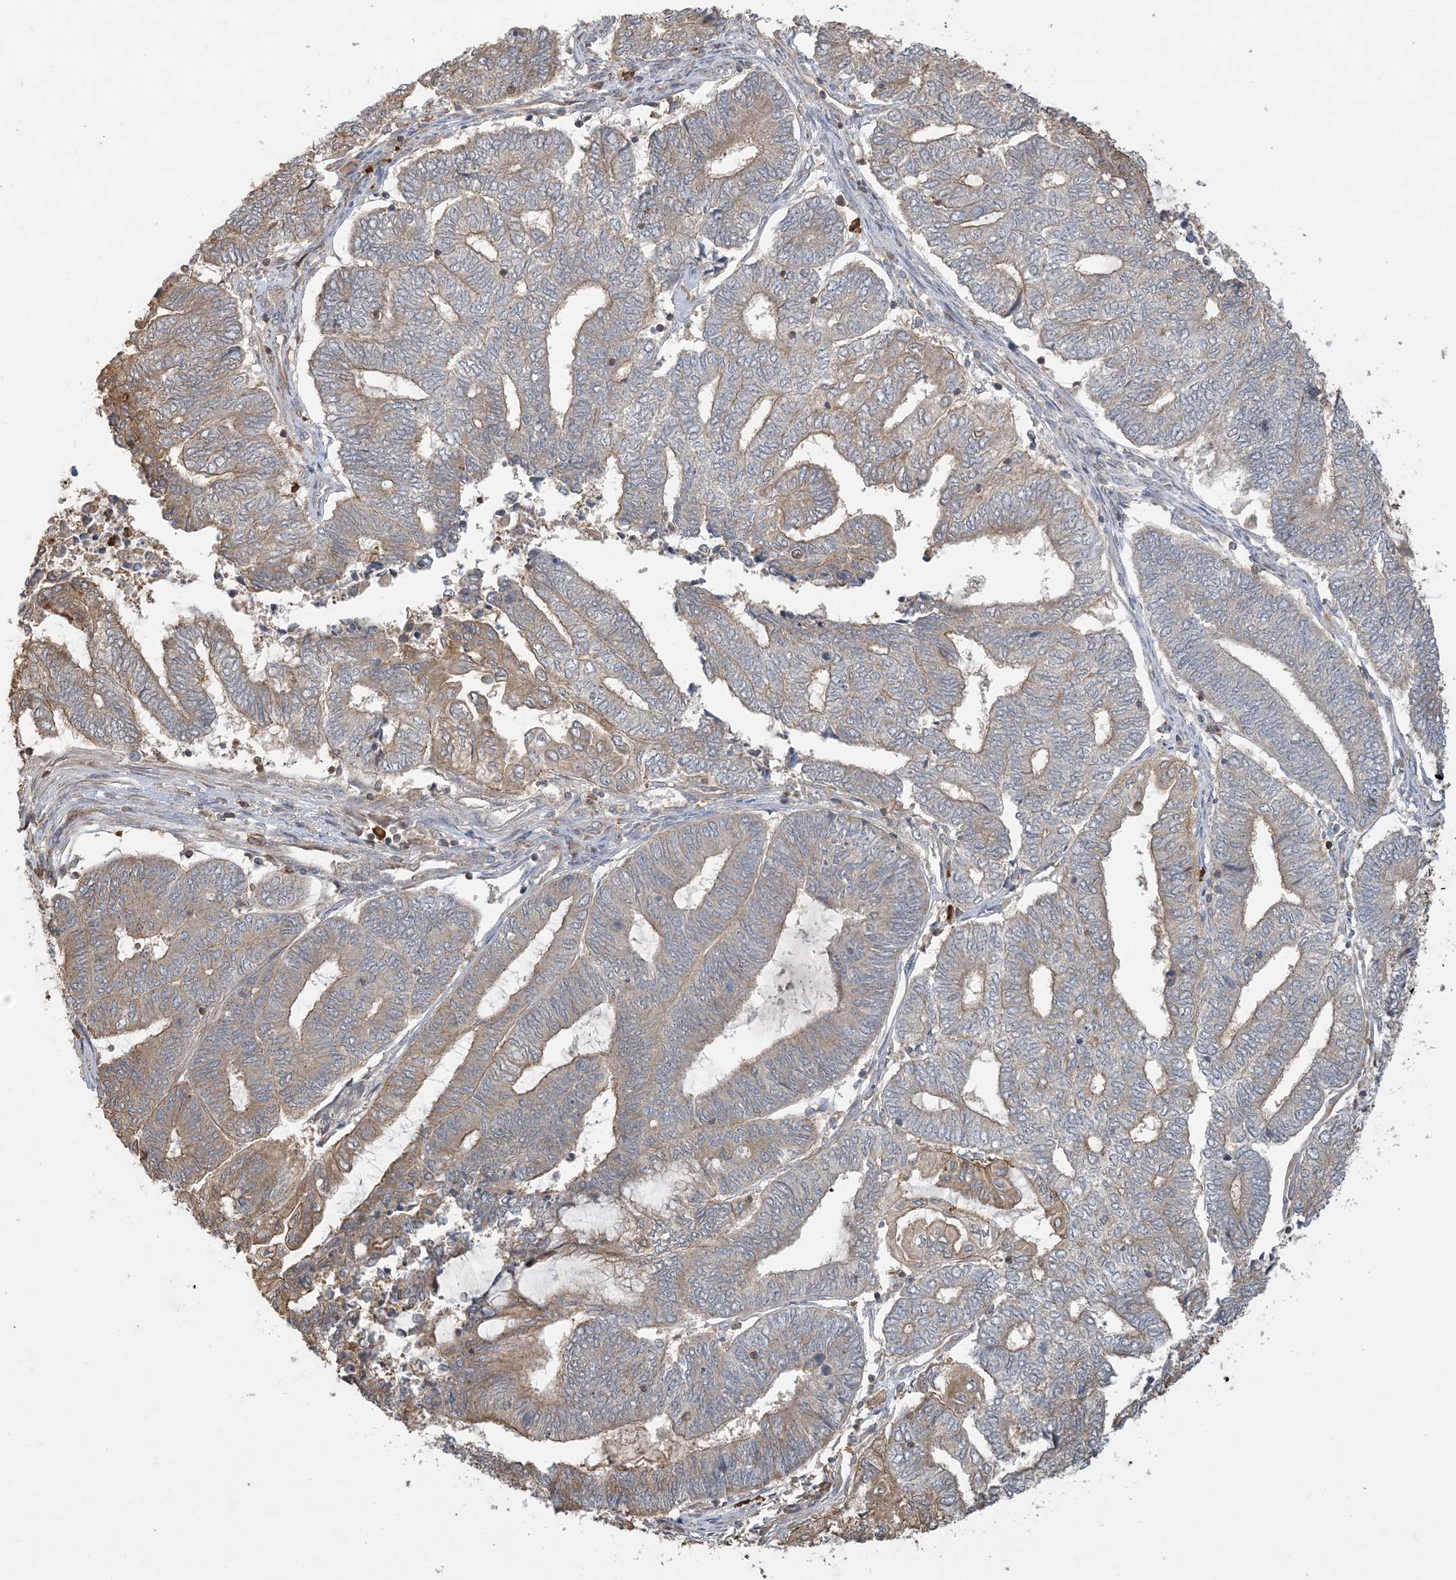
{"staining": {"intensity": "weak", "quantity": "25%-75%", "location": "cytoplasmic/membranous"}, "tissue": "endometrial cancer", "cell_type": "Tumor cells", "image_type": "cancer", "snomed": [{"axis": "morphology", "description": "Adenocarcinoma, NOS"}, {"axis": "topography", "description": "Uterus"}, {"axis": "topography", "description": "Endometrium"}], "caption": "This is an image of immunohistochemistry (IHC) staining of endometrial cancer (adenocarcinoma), which shows weak staining in the cytoplasmic/membranous of tumor cells.", "gene": "TMSB4X", "patient": {"sex": "female", "age": 70}}